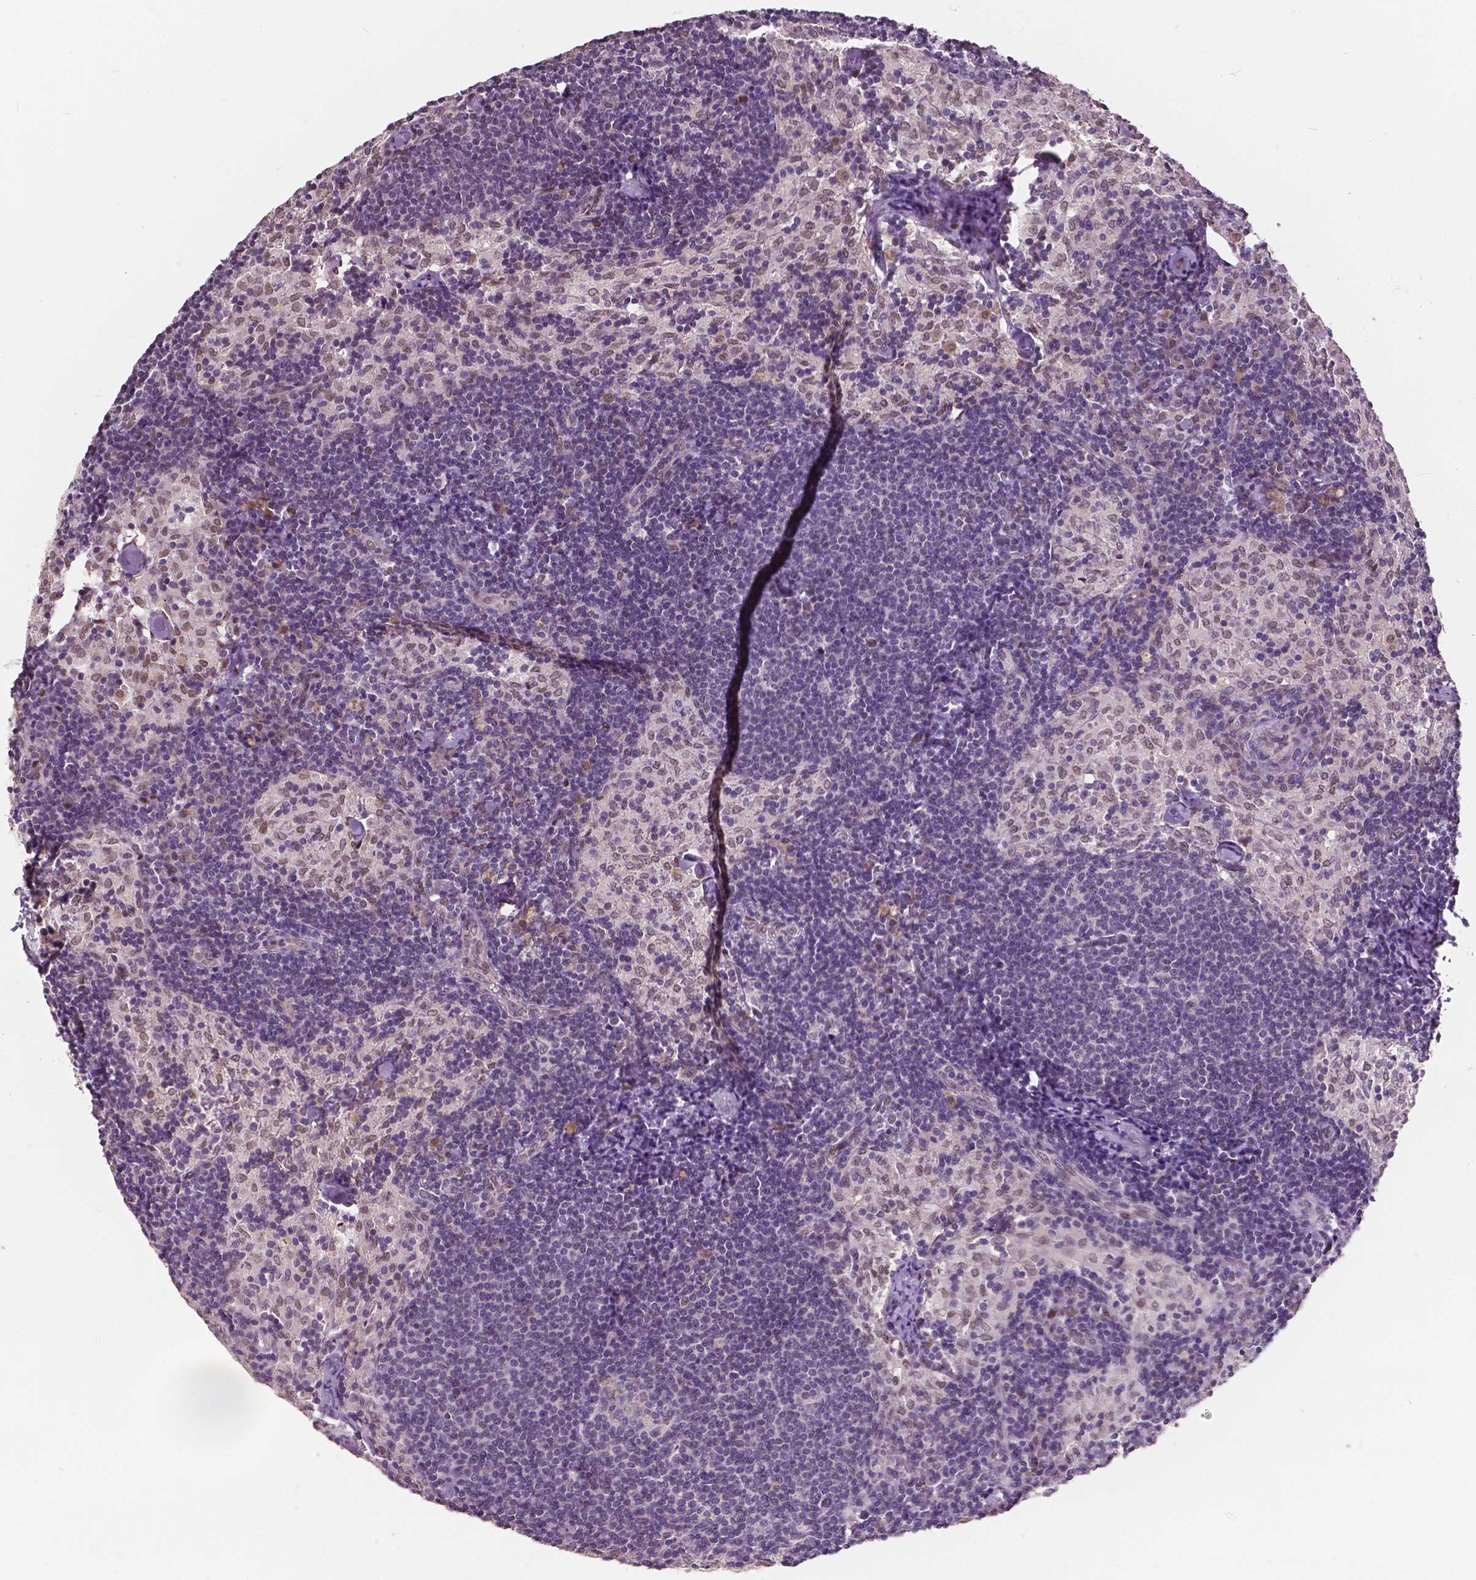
{"staining": {"intensity": "negative", "quantity": "none", "location": "none"}, "tissue": "lymph node", "cell_type": "Germinal center cells", "image_type": "normal", "snomed": [{"axis": "morphology", "description": "Normal tissue, NOS"}, {"axis": "topography", "description": "Lymph node"}], "caption": "Photomicrograph shows no protein staining in germinal center cells of unremarkable lymph node. (IHC, brightfield microscopy, high magnification).", "gene": "HMBOX1", "patient": {"sex": "female", "age": 69}}